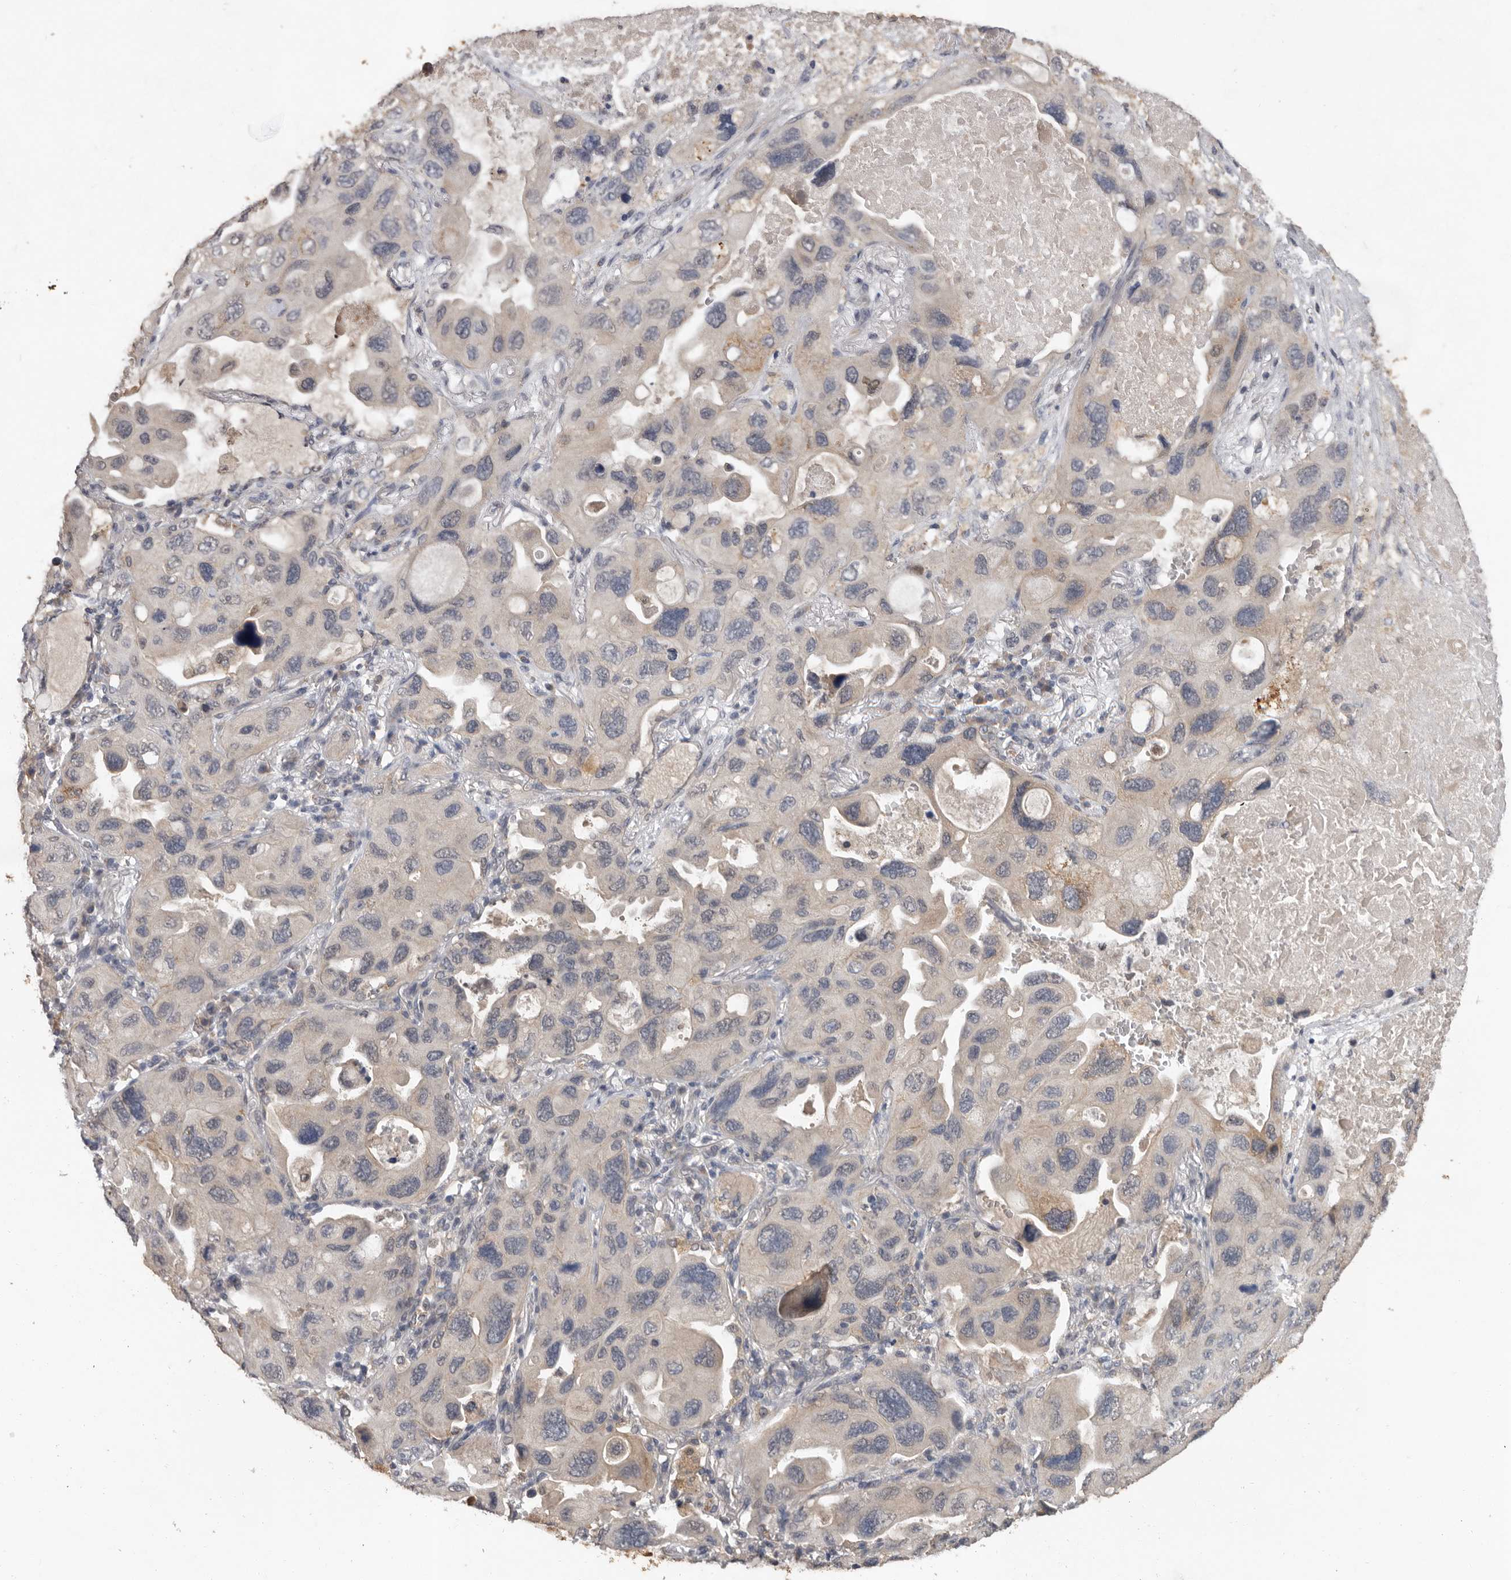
{"staining": {"intensity": "weak", "quantity": "<25%", "location": "cytoplasmic/membranous"}, "tissue": "lung cancer", "cell_type": "Tumor cells", "image_type": "cancer", "snomed": [{"axis": "morphology", "description": "Squamous cell carcinoma, NOS"}, {"axis": "topography", "description": "Lung"}], "caption": "Immunohistochemical staining of lung cancer (squamous cell carcinoma) shows no significant expression in tumor cells. (Immunohistochemistry (ihc), brightfield microscopy, high magnification).", "gene": "MTF1", "patient": {"sex": "female", "age": 73}}